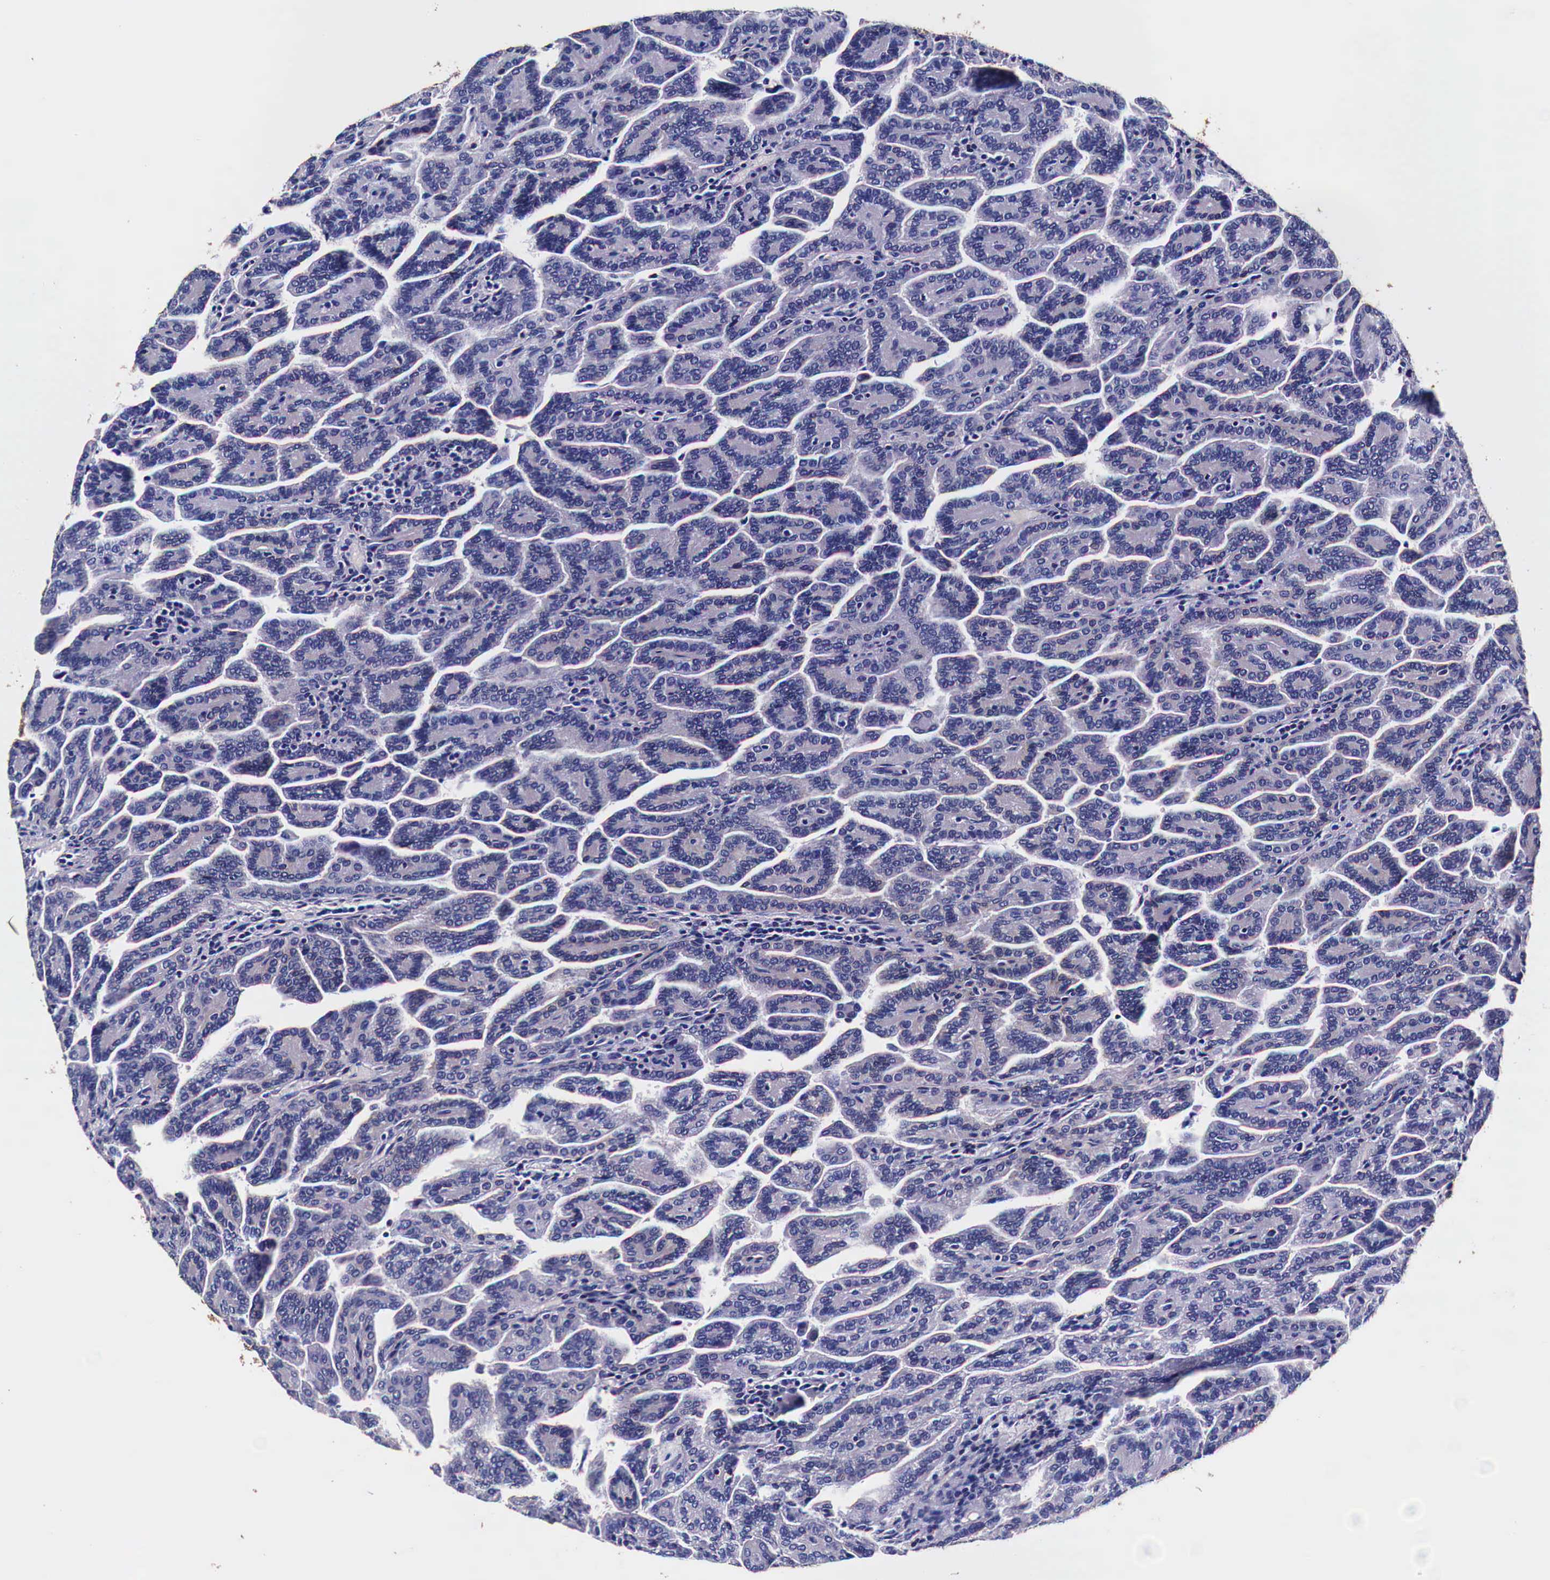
{"staining": {"intensity": "negative", "quantity": "none", "location": "none"}, "tissue": "renal cancer", "cell_type": "Tumor cells", "image_type": "cancer", "snomed": [{"axis": "morphology", "description": "Adenocarcinoma, NOS"}, {"axis": "topography", "description": "Kidney"}], "caption": "This image is of renal cancer stained with immunohistochemistry (IHC) to label a protein in brown with the nuclei are counter-stained blue. There is no staining in tumor cells.", "gene": "HSPB1", "patient": {"sex": "male", "age": 61}}